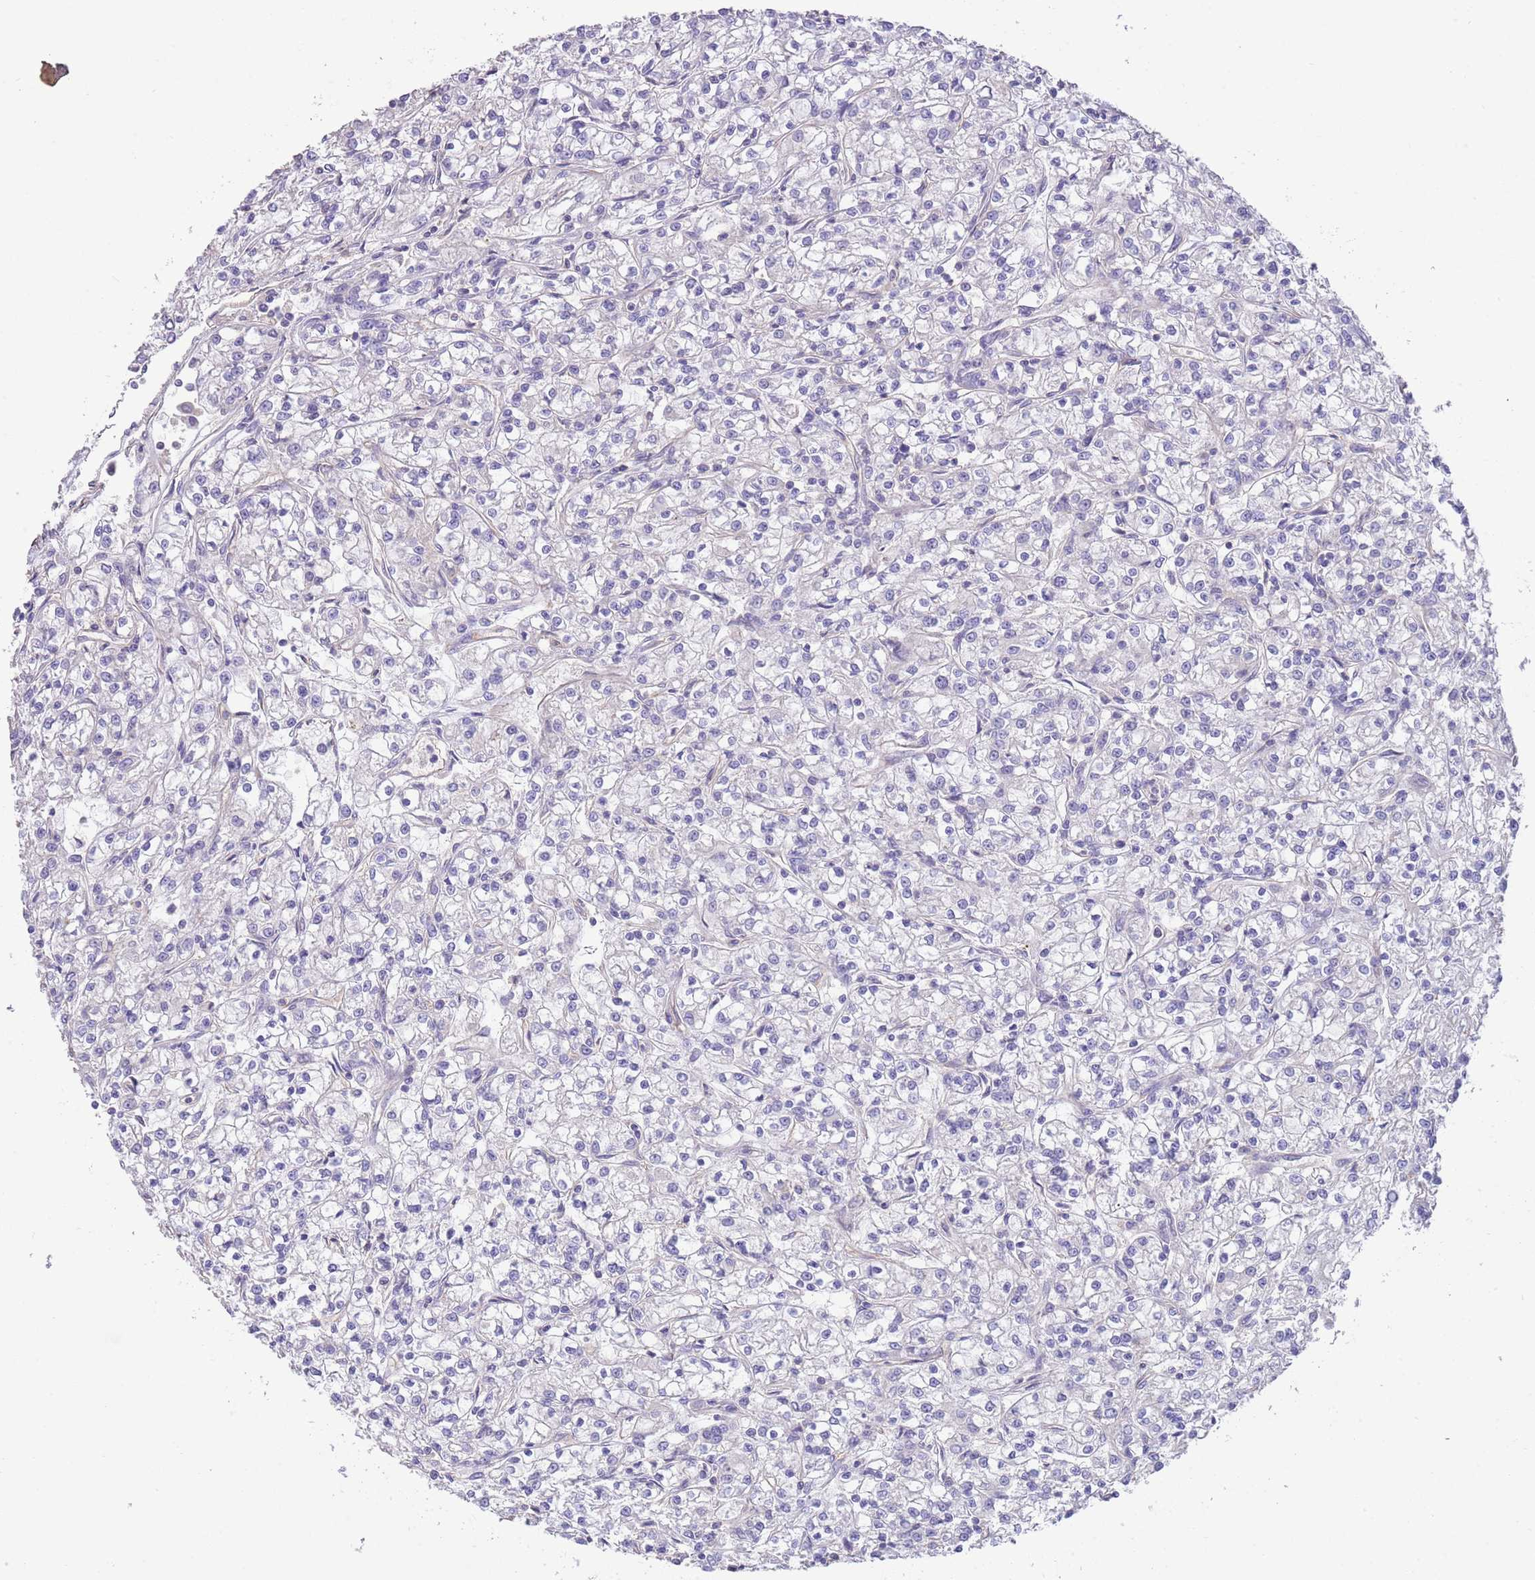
{"staining": {"intensity": "negative", "quantity": "none", "location": "none"}, "tissue": "renal cancer", "cell_type": "Tumor cells", "image_type": "cancer", "snomed": [{"axis": "morphology", "description": "Adenocarcinoma, NOS"}, {"axis": "topography", "description": "Kidney"}], "caption": "Immunohistochemistry of renal cancer (adenocarcinoma) demonstrates no positivity in tumor cells.", "gene": "SFTPA1", "patient": {"sex": "female", "age": 59}}